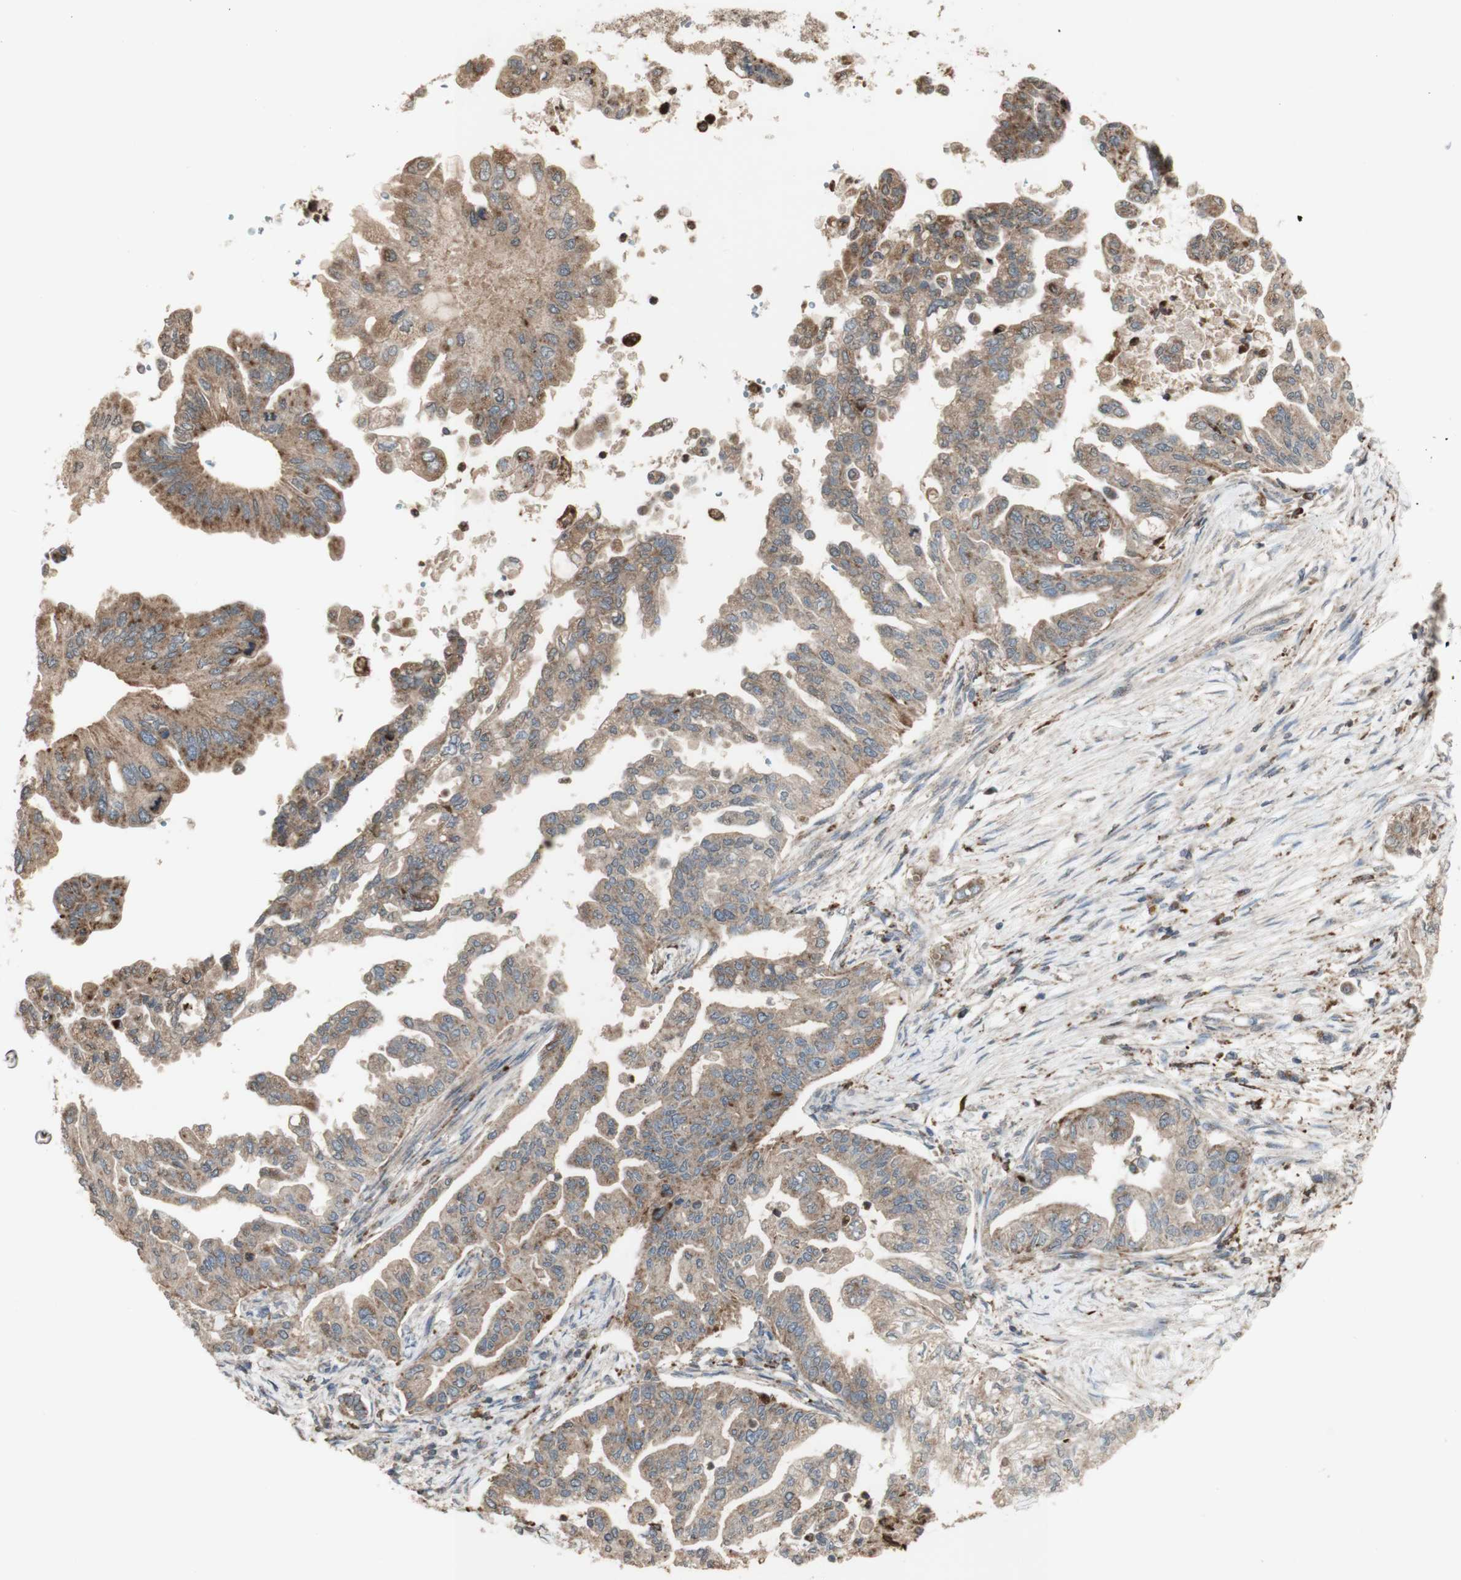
{"staining": {"intensity": "moderate", "quantity": "25%-75%", "location": "cytoplasmic/membranous"}, "tissue": "pancreatic cancer", "cell_type": "Tumor cells", "image_type": "cancer", "snomed": [{"axis": "morphology", "description": "Normal tissue, NOS"}, {"axis": "topography", "description": "Pancreas"}], "caption": "Pancreatic cancer tissue demonstrates moderate cytoplasmic/membranous expression in approximately 25%-75% of tumor cells, visualized by immunohistochemistry. (DAB IHC, brown staining for protein, blue staining for nuclei).", "gene": "ATP6V1E1", "patient": {"sex": "male", "age": 42}}